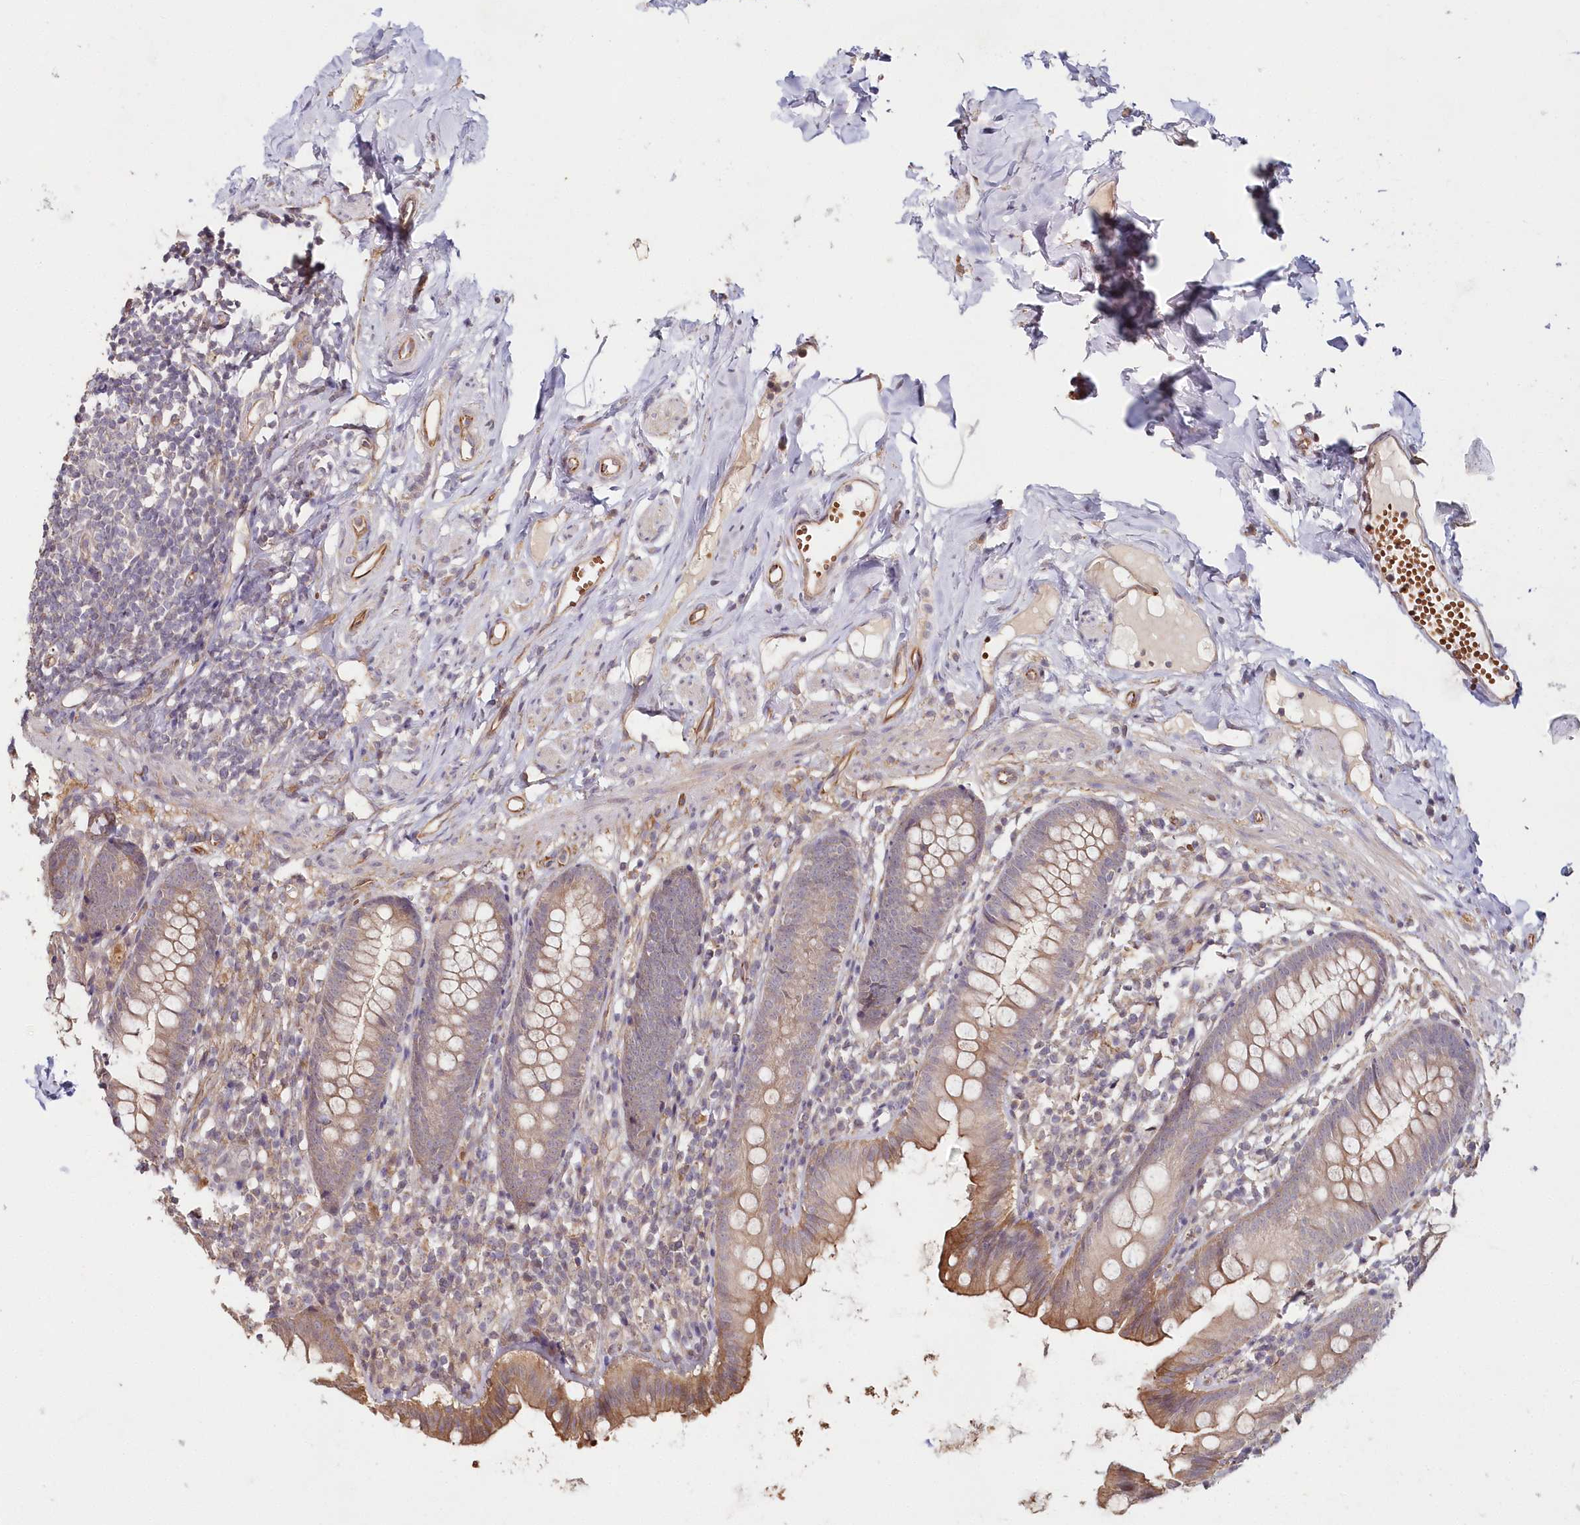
{"staining": {"intensity": "moderate", "quantity": "25%-75%", "location": "cytoplasmic/membranous"}, "tissue": "appendix", "cell_type": "Glandular cells", "image_type": "normal", "snomed": [{"axis": "morphology", "description": "Normal tissue, NOS"}, {"axis": "topography", "description": "Appendix"}], "caption": "Protein expression analysis of normal human appendix reveals moderate cytoplasmic/membranous expression in about 25%-75% of glandular cells. (brown staining indicates protein expression, while blue staining denotes nuclei).", "gene": "HYCC2", "patient": {"sex": "male", "age": 52}}